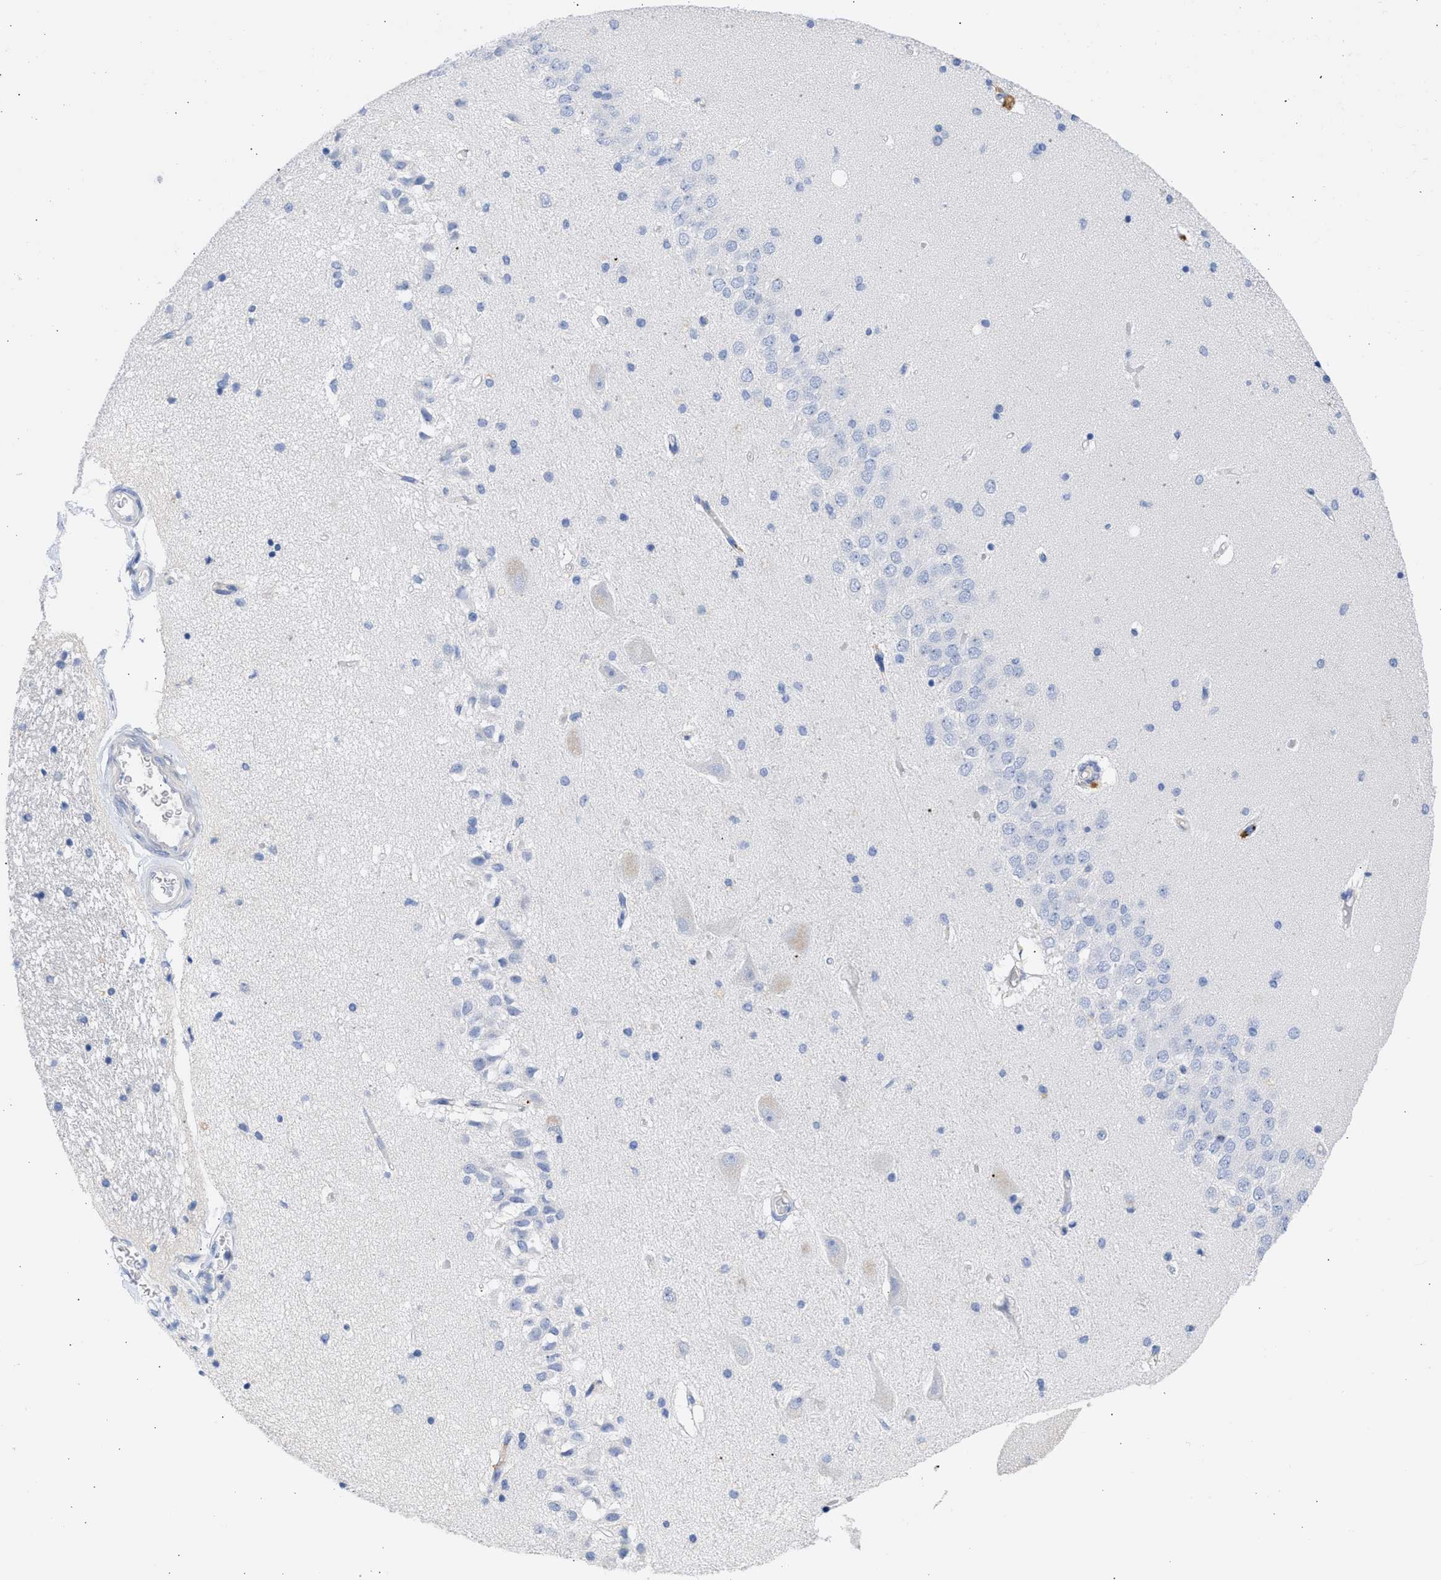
{"staining": {"intensity": "negative", "quantity": "none", "location": "none"}, "tissue": "hippocampus", "cell_type": "Glial cells", "image_type": "normal", "snomed": [{"axis": "morphology", "description": "Normal tissue, NOS"}, {"axis": "topography", "description": "Hippocampus"}], "caption": "IHC of unremarkable human hippocampus exhibits no expression in glial cells. (DAB (3,3'-diaminobenzidine) immunohistochemistry, high magnification).", "gene": "RSPH1", "patient": {"sex": "female", "age": 54}}